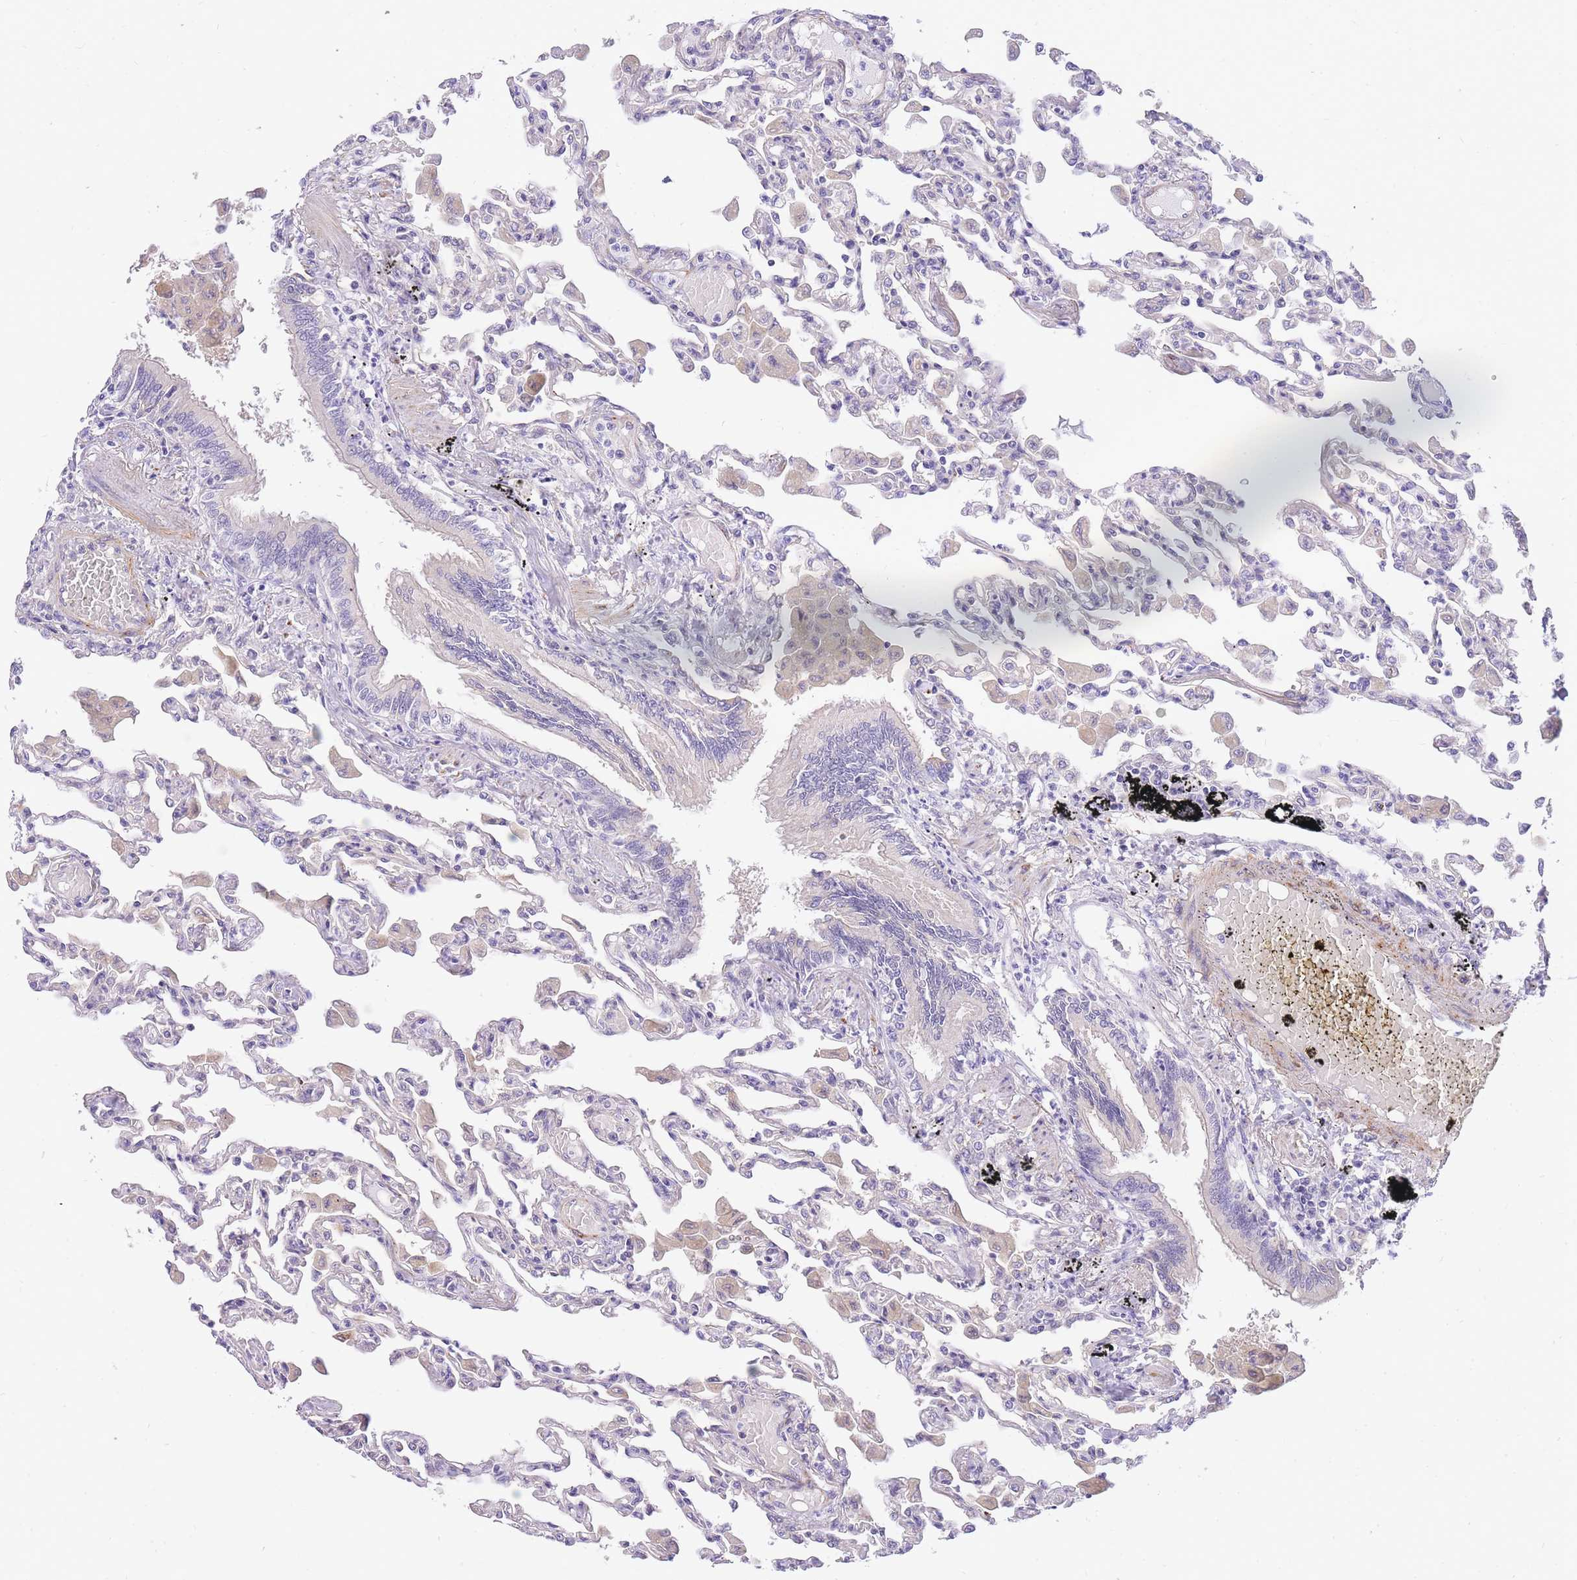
{"staining": {"intensity": "negative", "quantity": "none", "location": "none"}, "tissue": "lung", "cell_type": "Alveolar cells", "image_type": "normal", "snomed": [{"axis": "morphology", "description": "Normal tissue, NOS"}, {"axis": "topography", "description": "Bronchus"}, {"axis": "topography", "description": "Lung"}], "caption": "Immunohistochemistry (IHC) of benign lung displays no staining in alveolar cells. The staining was performed using DAB (3,3'-diaminobenzidine) to visualize the protein expression in brown, while the nuclei were stained in blue with hematoxylin (Magnification: 20x).", "gene": "S100PBP", "patient": {"sex": "female", "age": 49}}